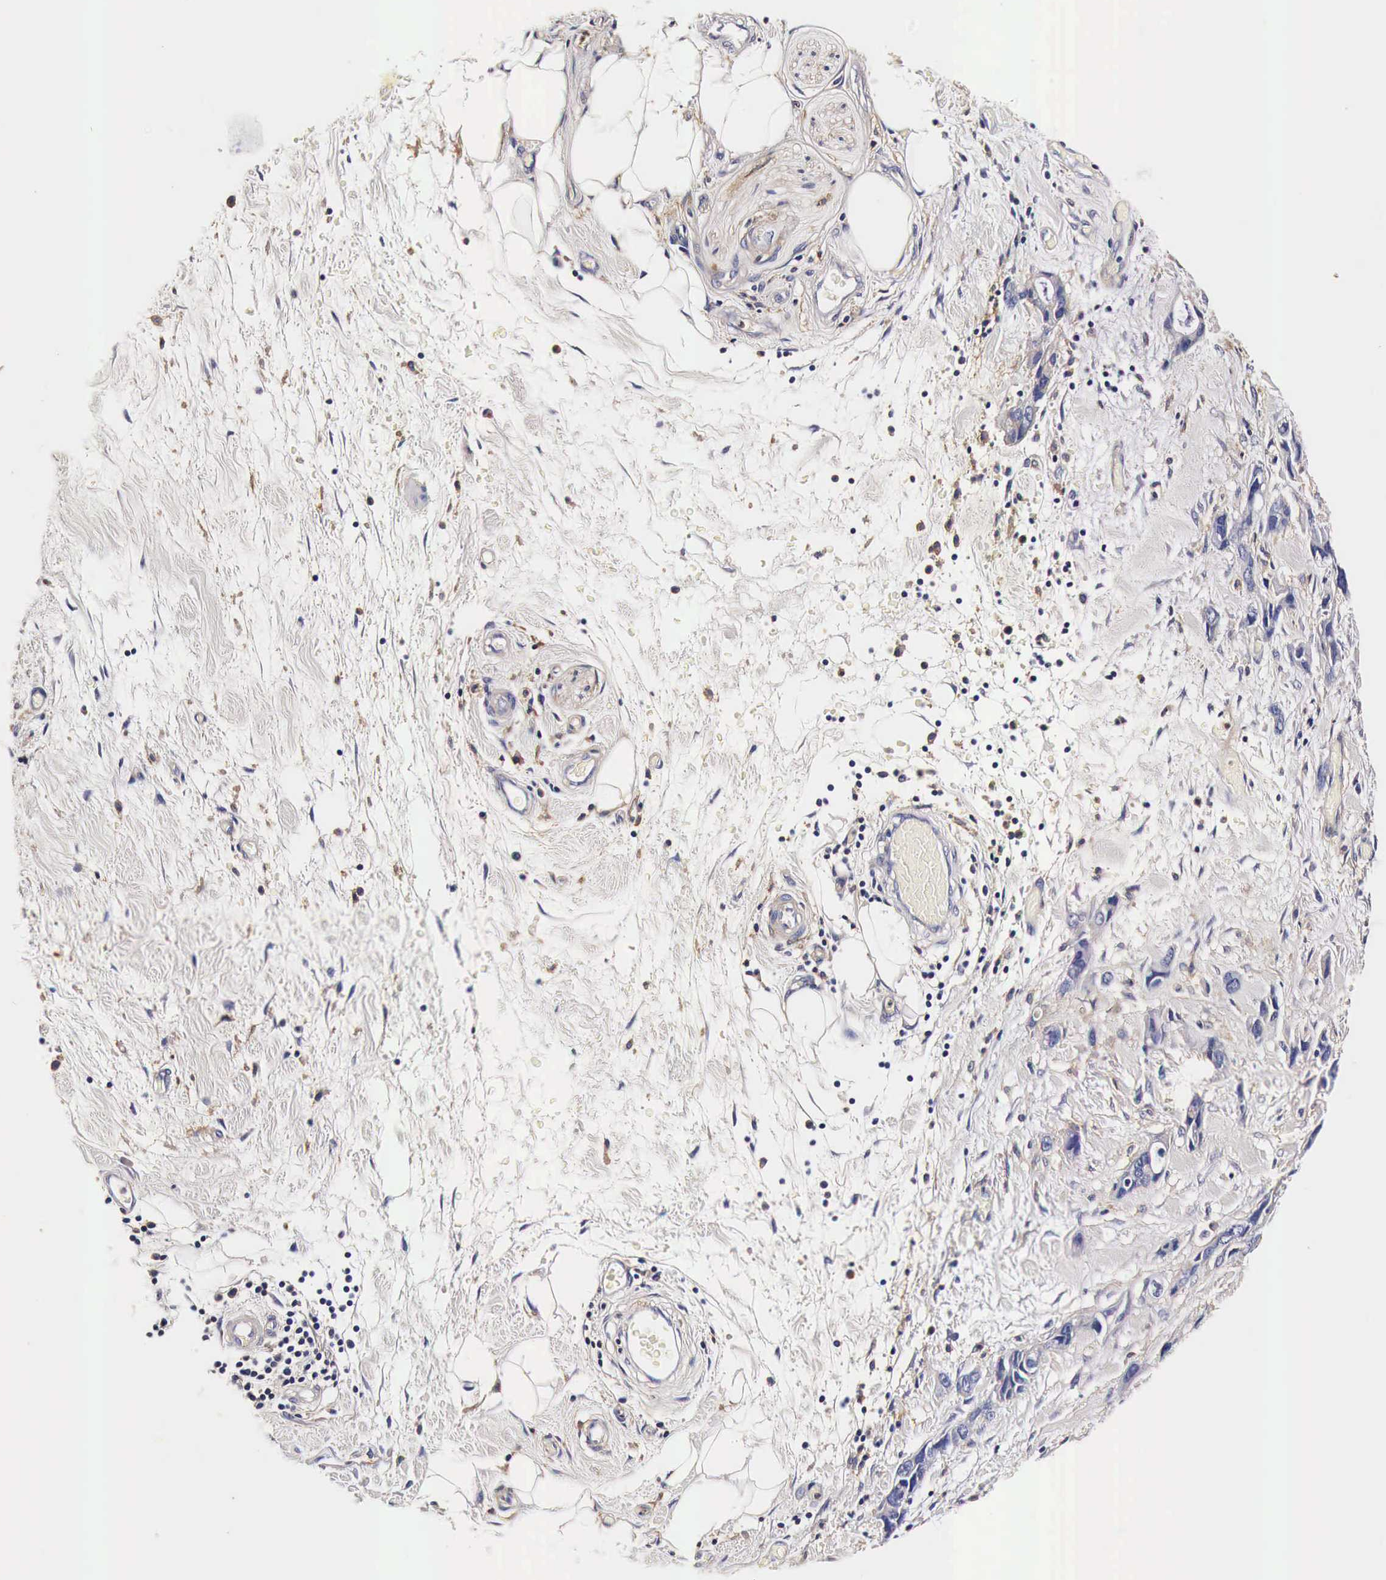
{"staining": {"intensity": "negative", "quantity": "none", "location": "none"}, "tissue": "stomach cancer", "cell_type": "Tumor cells", "image_type": "cancer", "snomed": [{"axis": "morphology", "description": "Adenocarcinoma, NOS"}, {"axis": "topography", "description": "Stomach, upper"}], "caption": "A histopathology image of stomach cancer stained for a protein reveals no brown staining in tumor cells.", "gene": "RP2", "patient": {"sex": "male", "age": 47}}